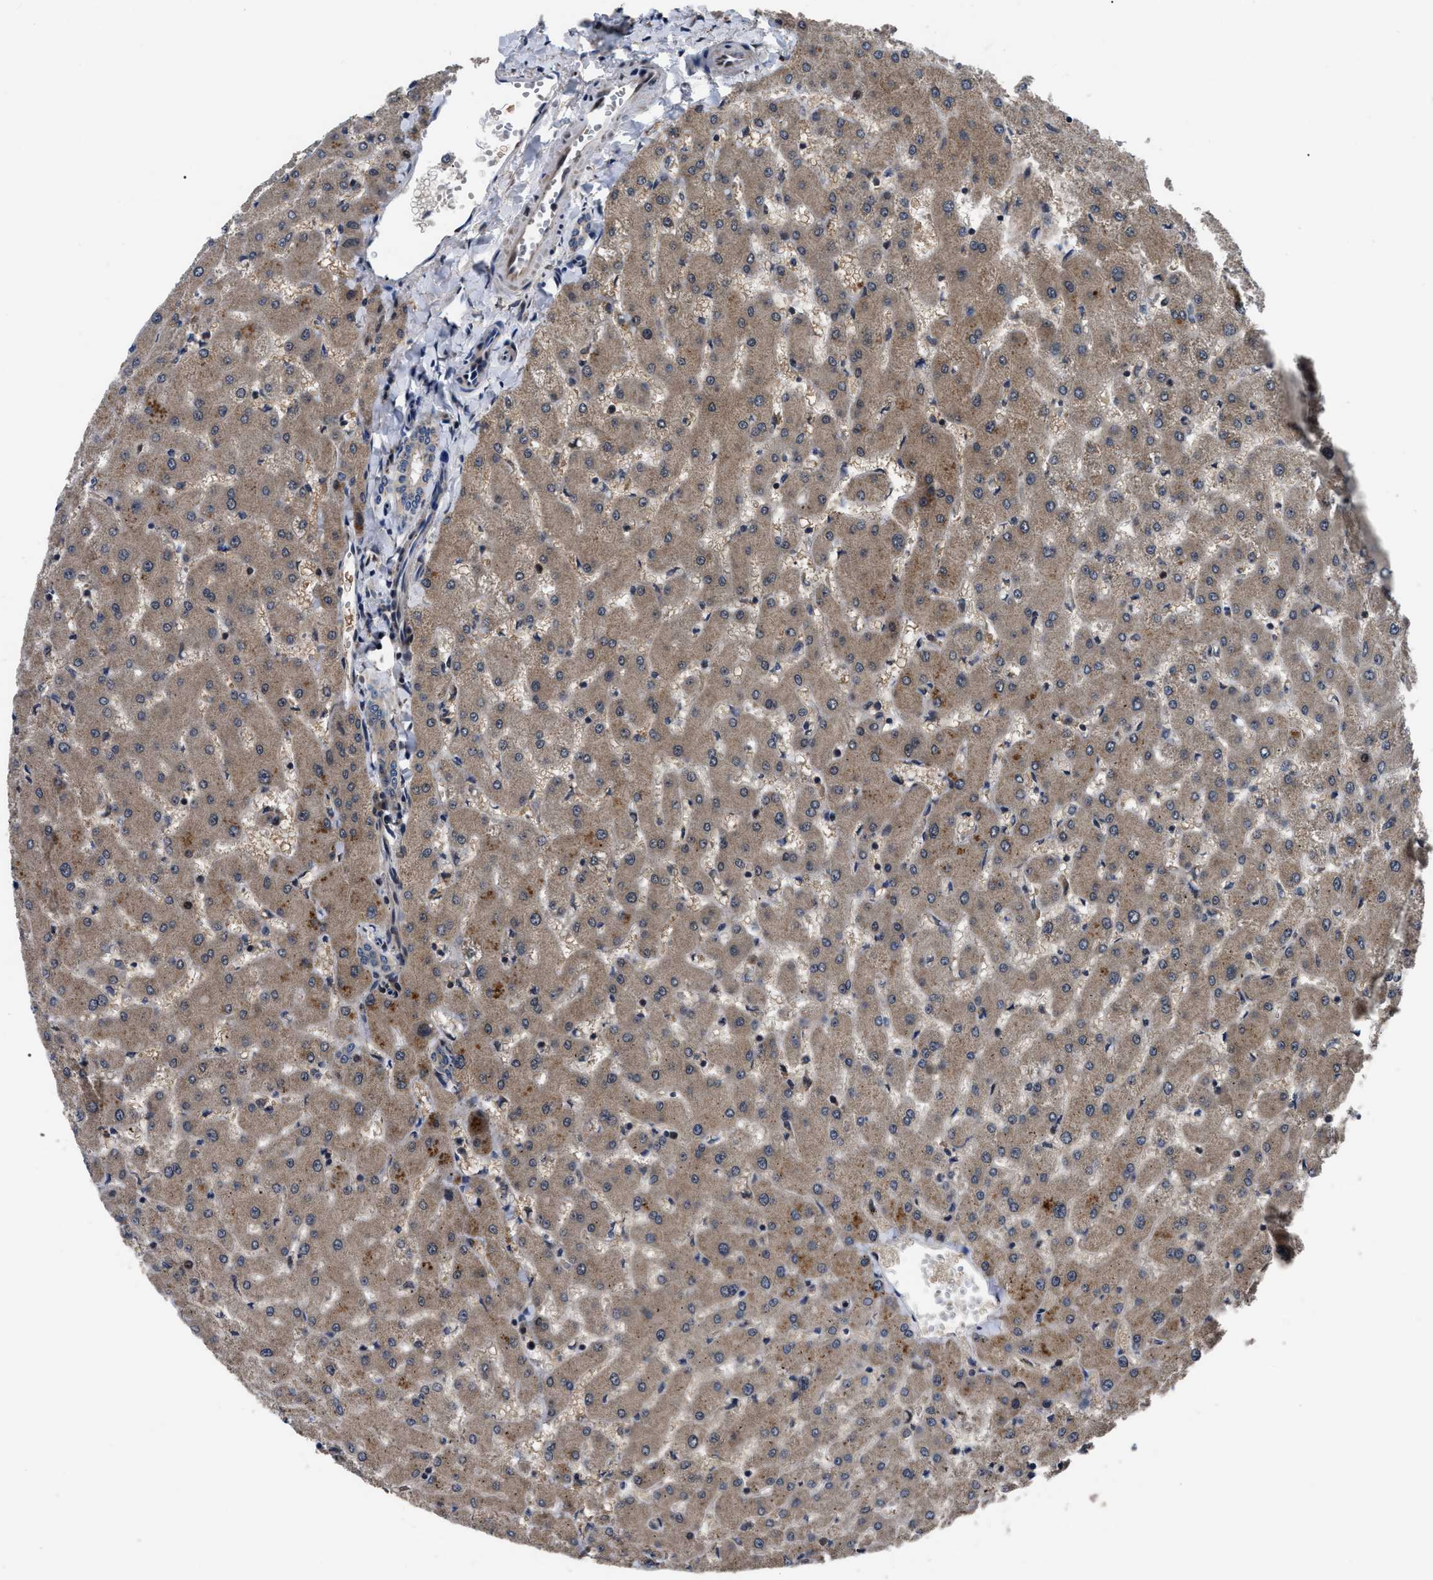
{"staining": {"intensity": "weak", "quantity": "<25%", "location": "cytoplasmic/membranous"}, "tissue": "liver", "cell_type": "Cholangiocytes", "image_type": "normal", "snomed": [{"axis": "morphology", "description": "Normal tissue, NOS"}, {"axis": "topography", "description": "Liver"}], "caption": "An immunohistochemistry (IHC) photomicrograph of normal liver is shown. There is no staining in cholangiocytes of liver.", "gene": "PPWD1", "patient": {"sex": "female", "age": 63}}